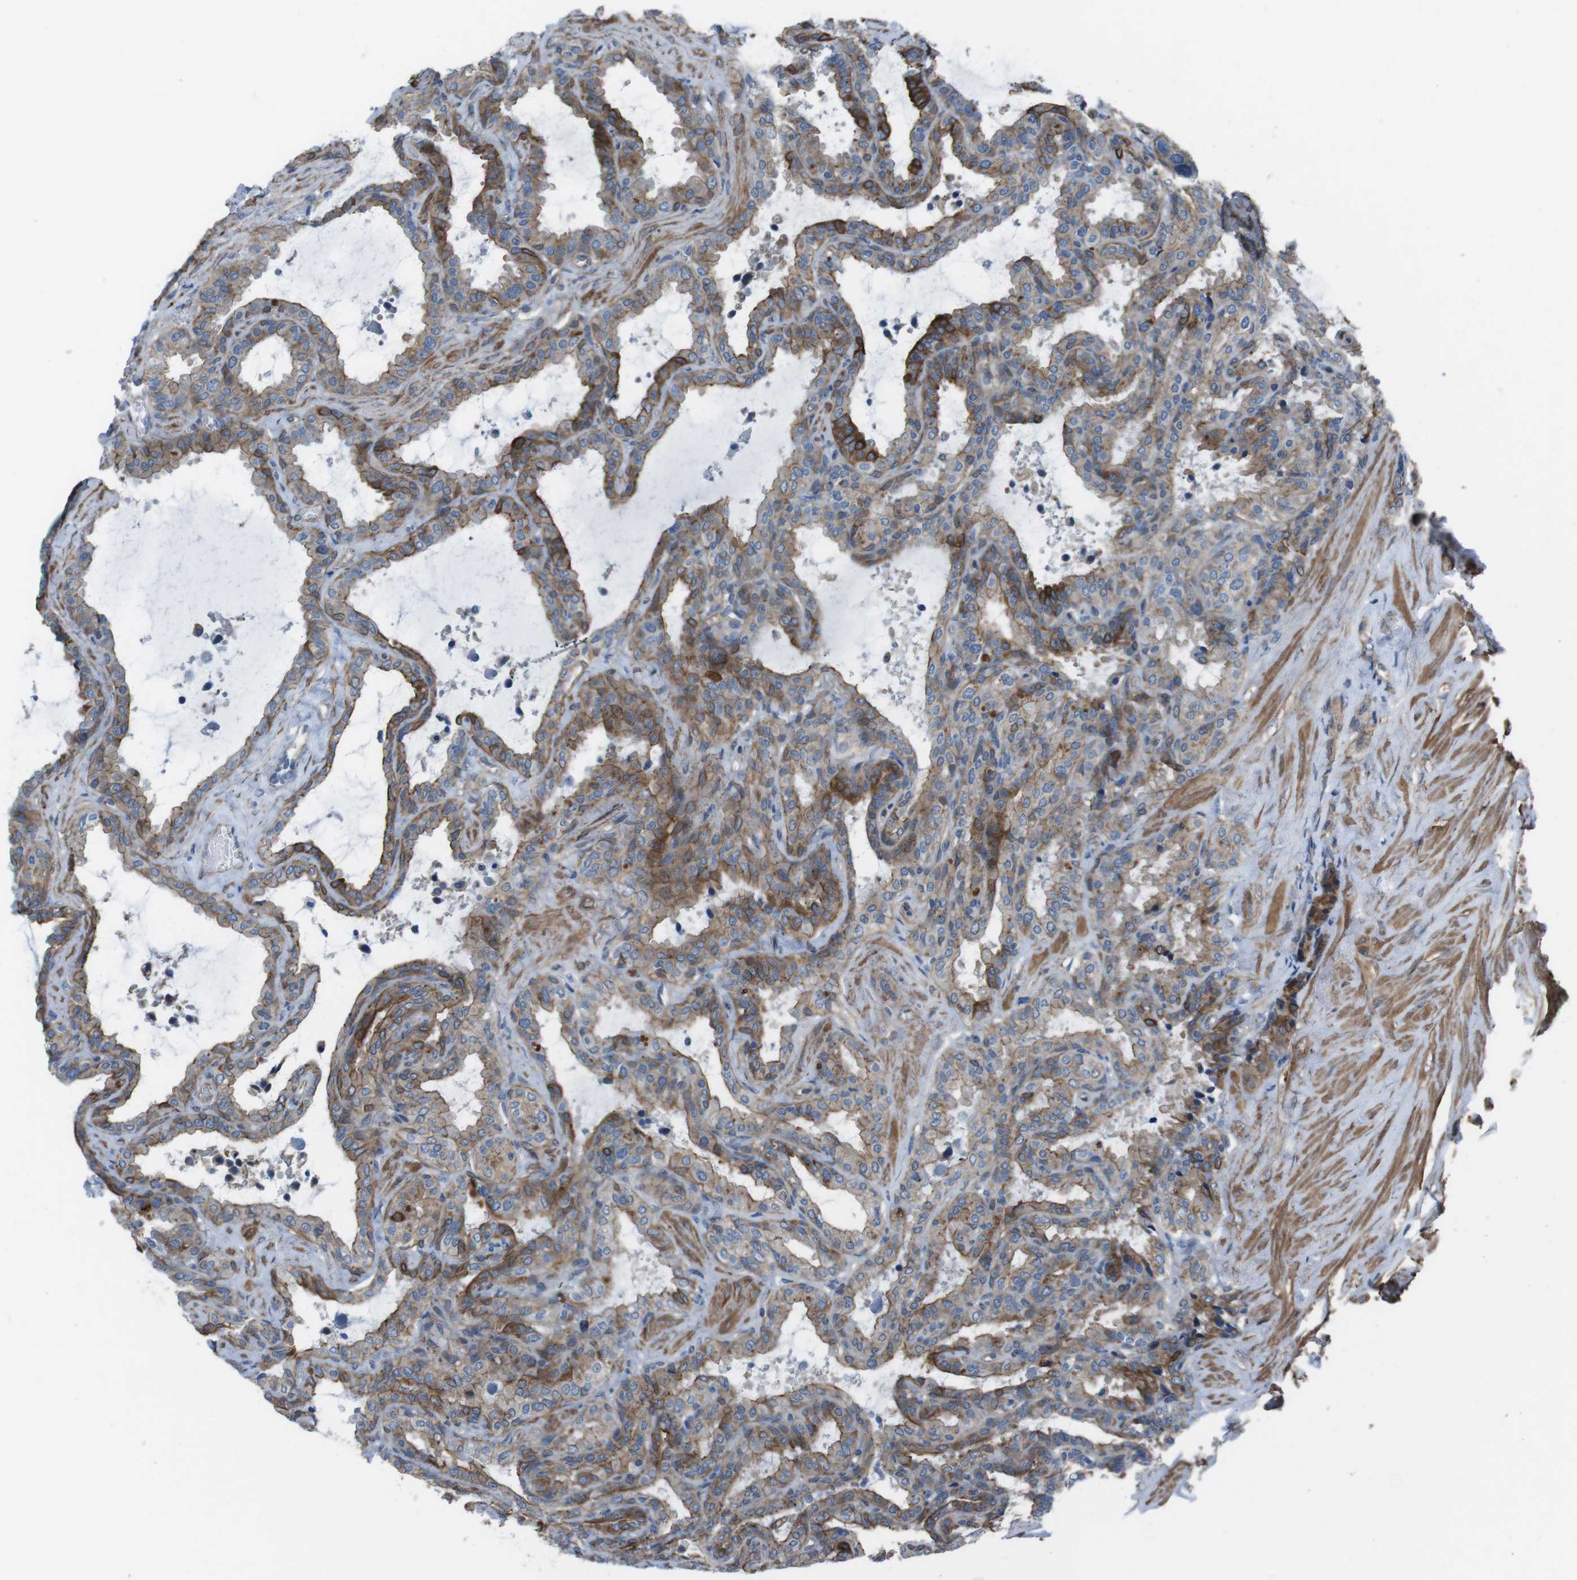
{"staining": {"intensity": "strong", "quantity": "25%-75%", "location": "cytoplasmic/membranous"}, "tissue": "seminal vesicle", "cell_type": "Glandular cells", "image_type": "normal", "snomed": [{"axis": "morphology", "description": "Normal tissue, NOS"}, {"axis": "topography", "description": "Seminal veicle"}], "caption": "DAB immunohistochemical staining of normal human seminal vesicle exhibits strong cytoplasmic/membranous protein expression in approximately 25%-75% of glandular cells.", "gene": "FAM174B", "patient": {"sex": "male", "age": 46}}